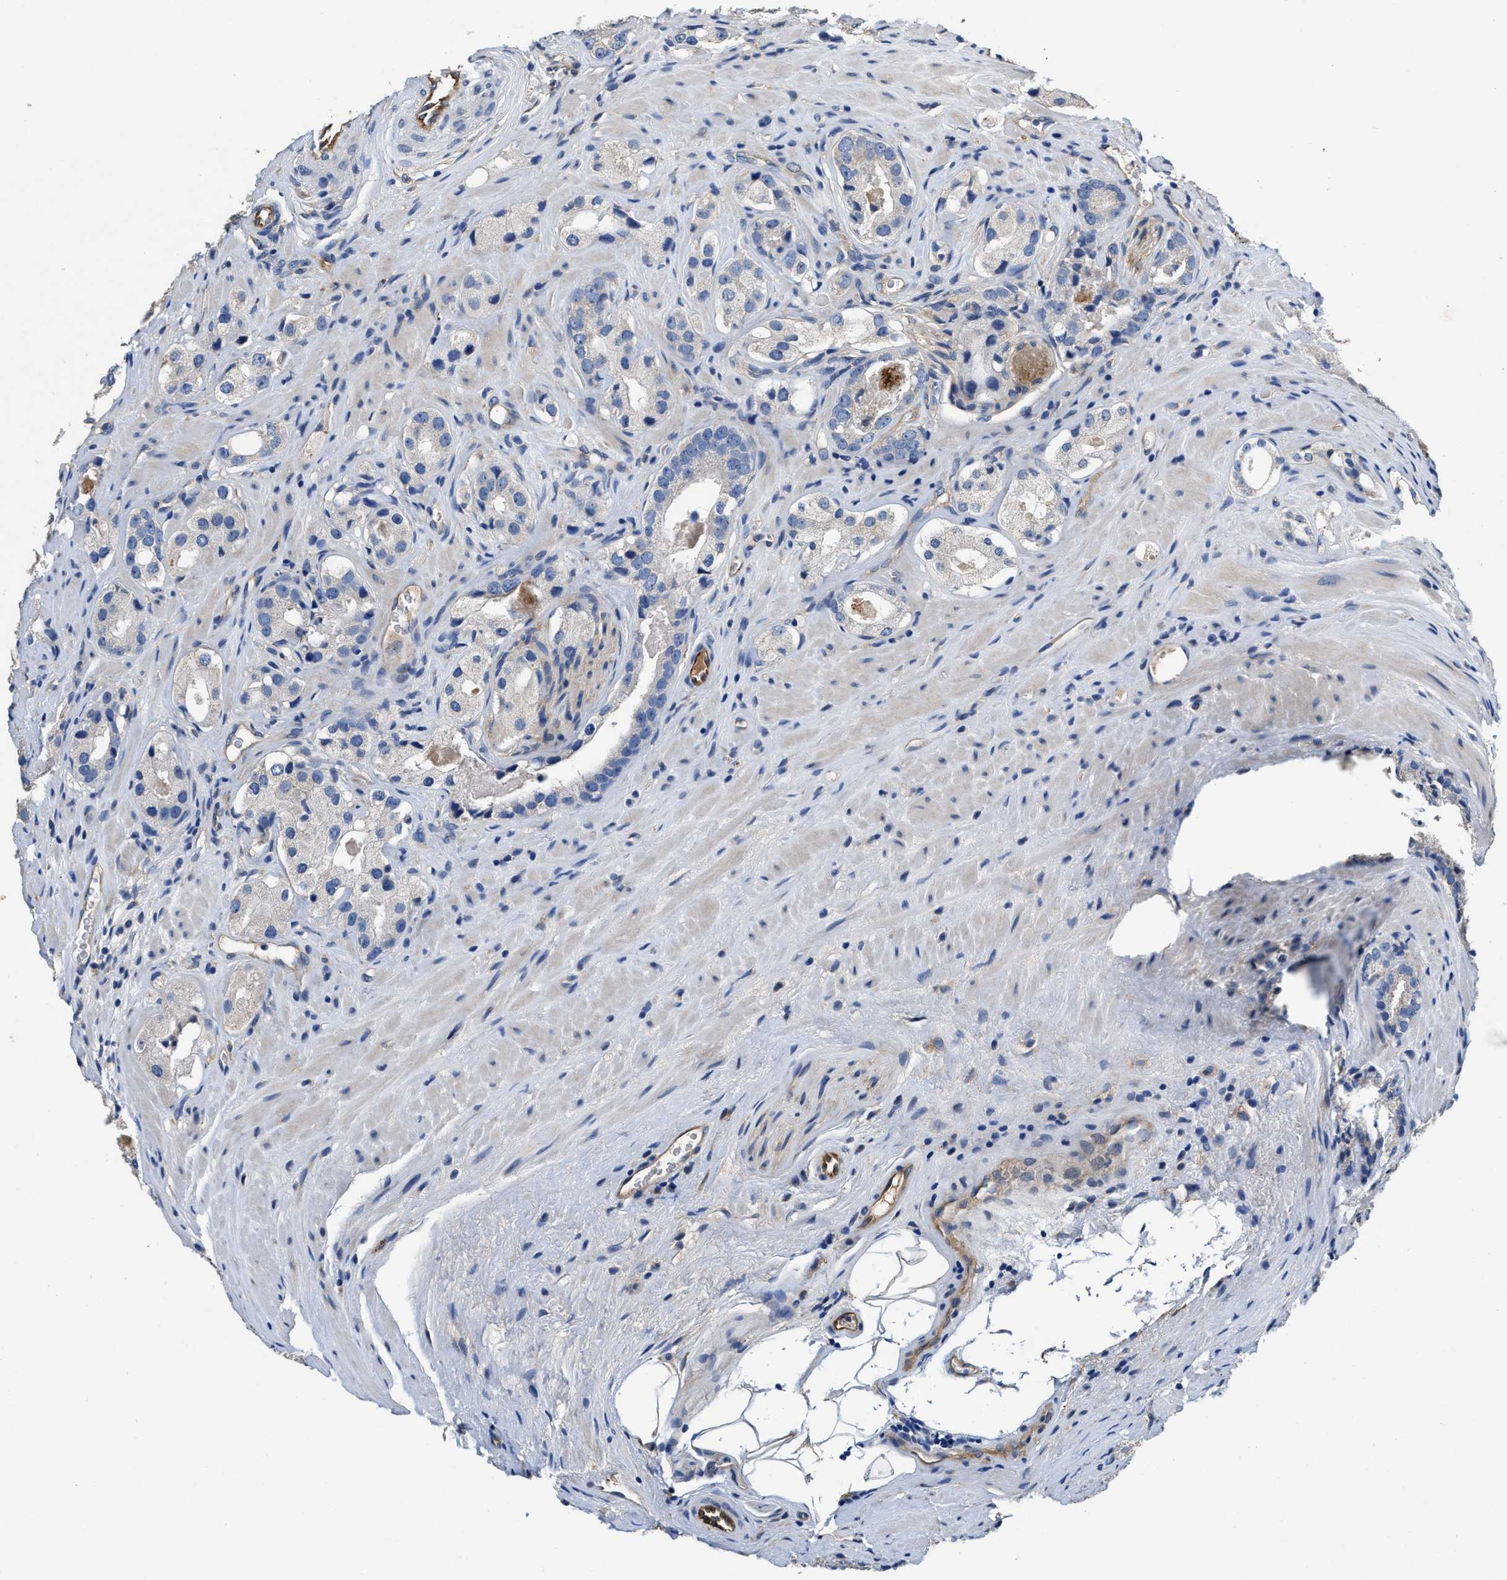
{"staining": {"intensity": "negative", "quantity": "none", "location": "none"}, "tissue": "prostate cancer", "cell_type": "Tumor cells", "image_type": "cancer", "snomed": [{"axis": "morphology", "description": "Adenocarcinoma, High grade"}, {"axis": "topography", "description": "Prostate"}], "caption": "The histopathology image demonstrates no significant positivity in tumor cells of prostate cancer.", "gene": "PEG10", "patient": {"sex": "male", "age": 63}}